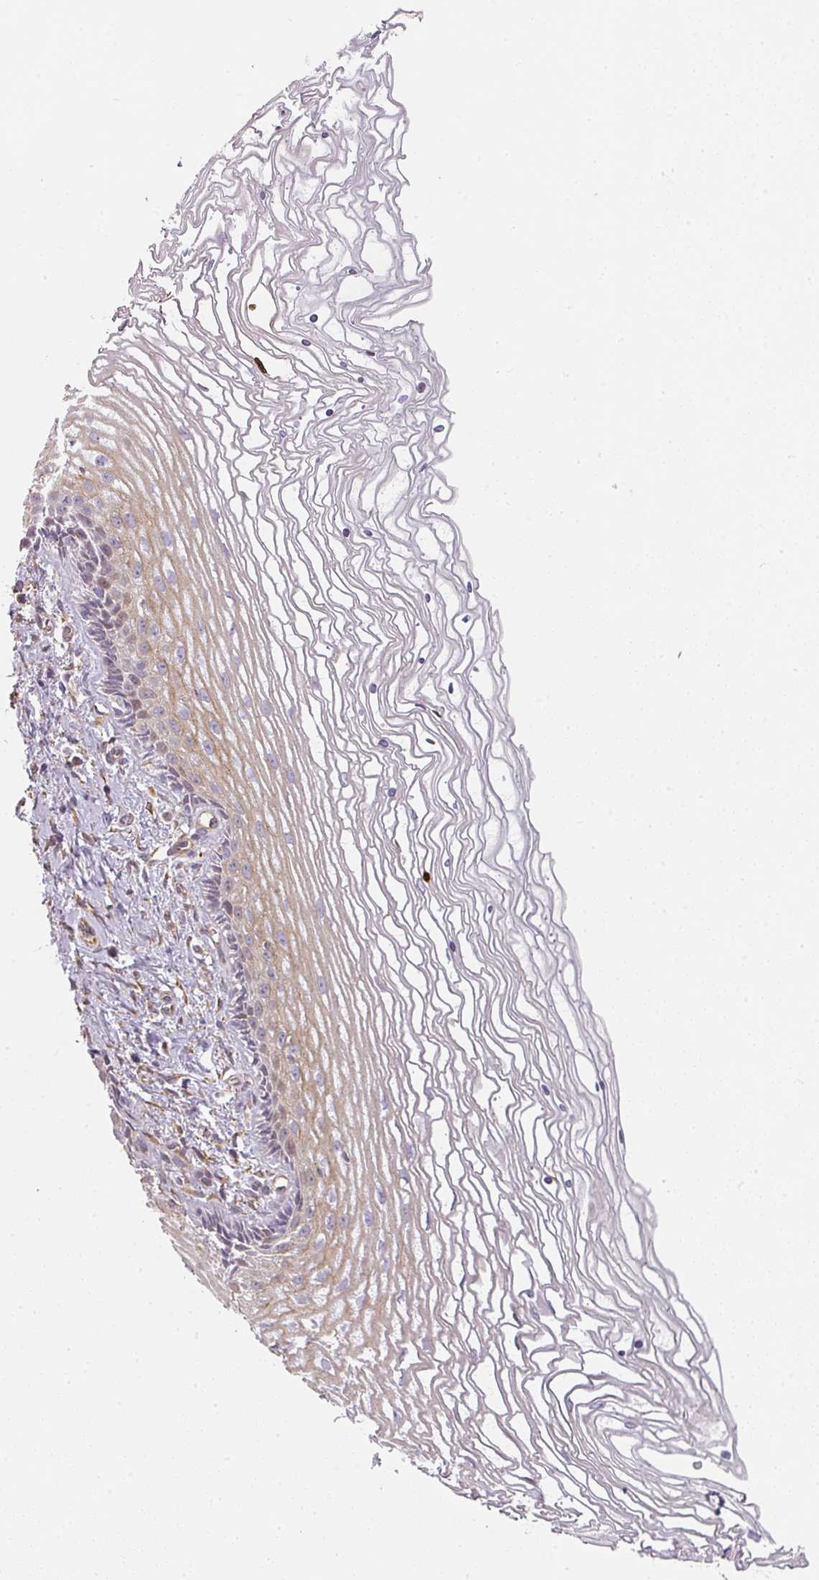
{"staining": {"intensity": "moderate", "quantity": ">75%", "location": "cytoplasmic/membranous"}, "tissue": "cervix", "cell_type": "Glandular cells", "image_type": "normal", "snomed": [{"axis": "morphology", "description": "Normal tissue, NOS"}, {"axis": "topography", "description": "Cervix"}], "caption": "Immunohistochemistry image of benign cervix stained for a protein (brown), which exhibits medium levels of moderate cytoplasmic/membranous positivity in approximately >75% of glandular cells.", "gene": "ATP8B2", "patient": {"sex": "female", "age": 47}}